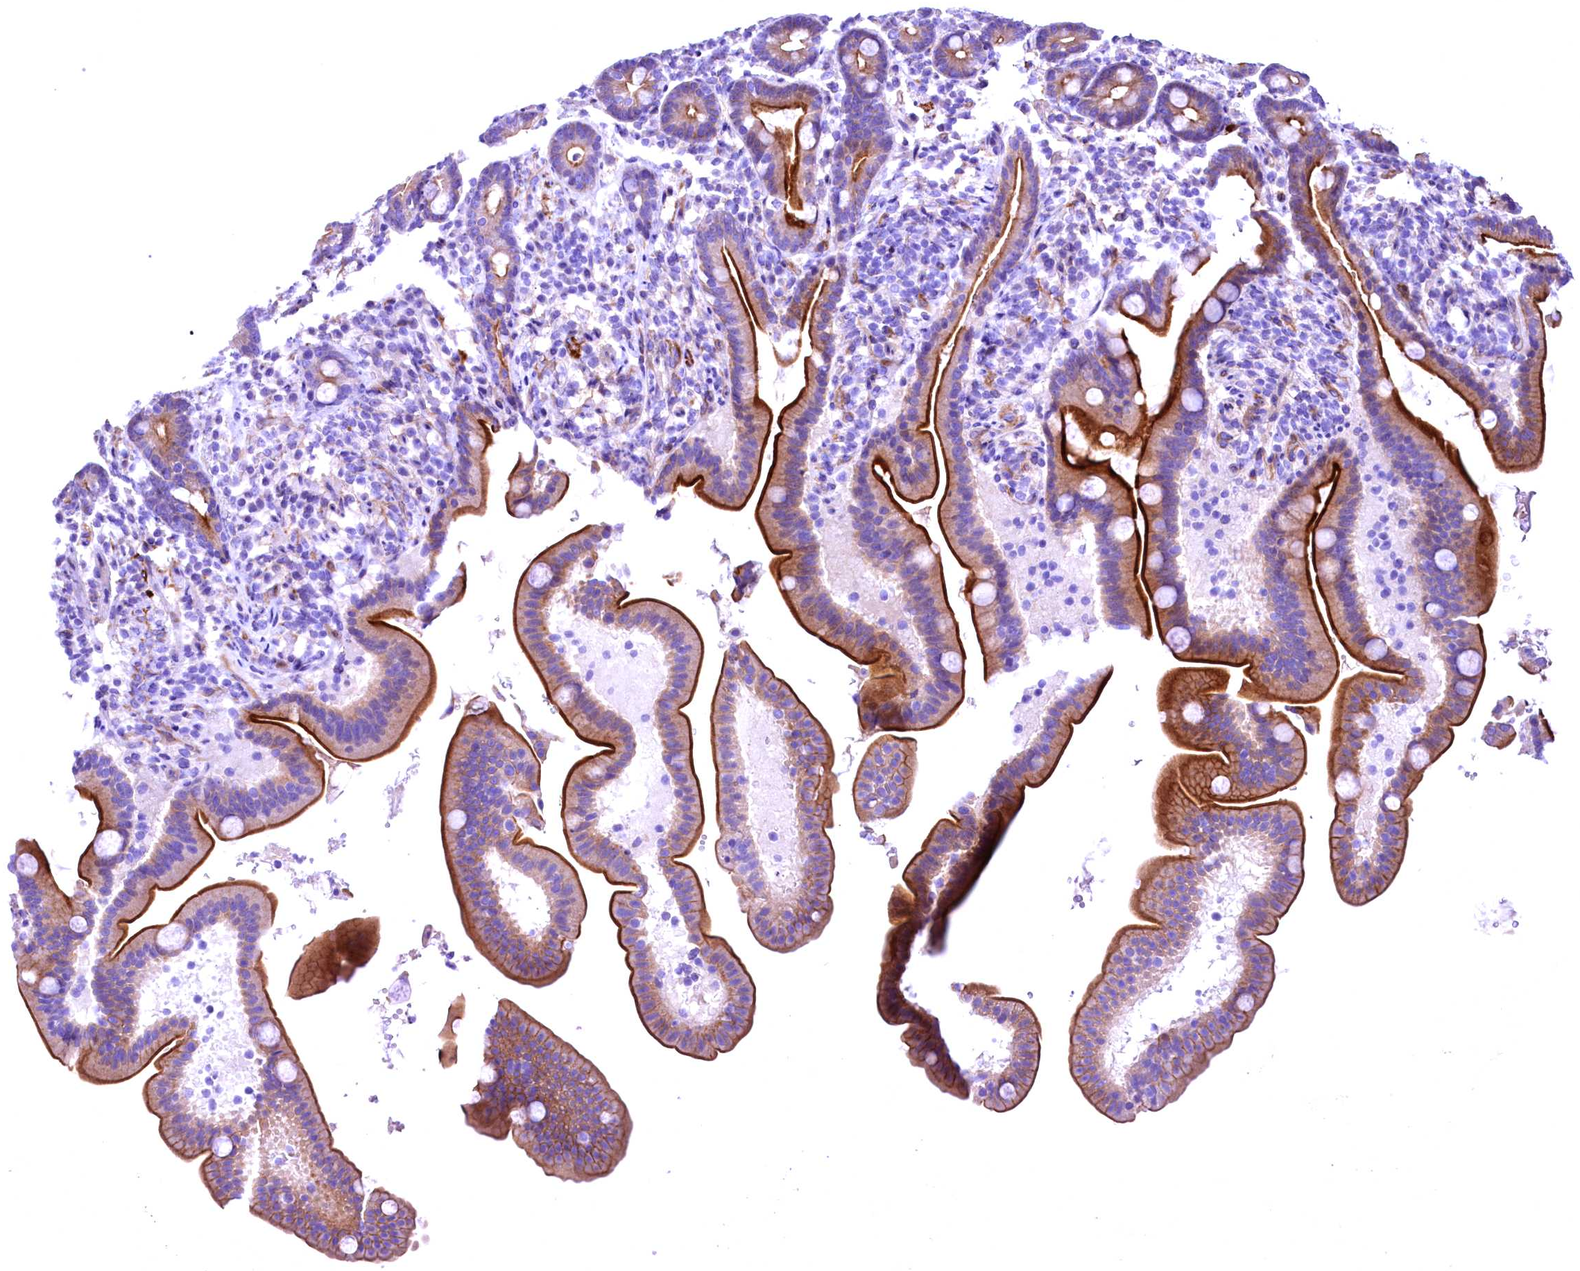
{"staining": {"intensity": "strong", "quantity": "25%-75%", "location": "cytoplasmic/membranous"}, "tissue": "duodenum", "cell_type": "Glandular cells", "image_type": "normal", "snomed": [{"axis": "morphology", "description": "Normal tissue, NOS"}, {"axis": "topography", "description": "Duodenum"}], "caption": "Immunohistochemistry micrograph of benign duodenum stained for a protein (brown), which demonstrates high levels of strong cytoplasmic/membranous positivity in about 25%-75% of glandular cells.", "gene": "SLF1", "patient": {"sex": "male", "age": 54}}